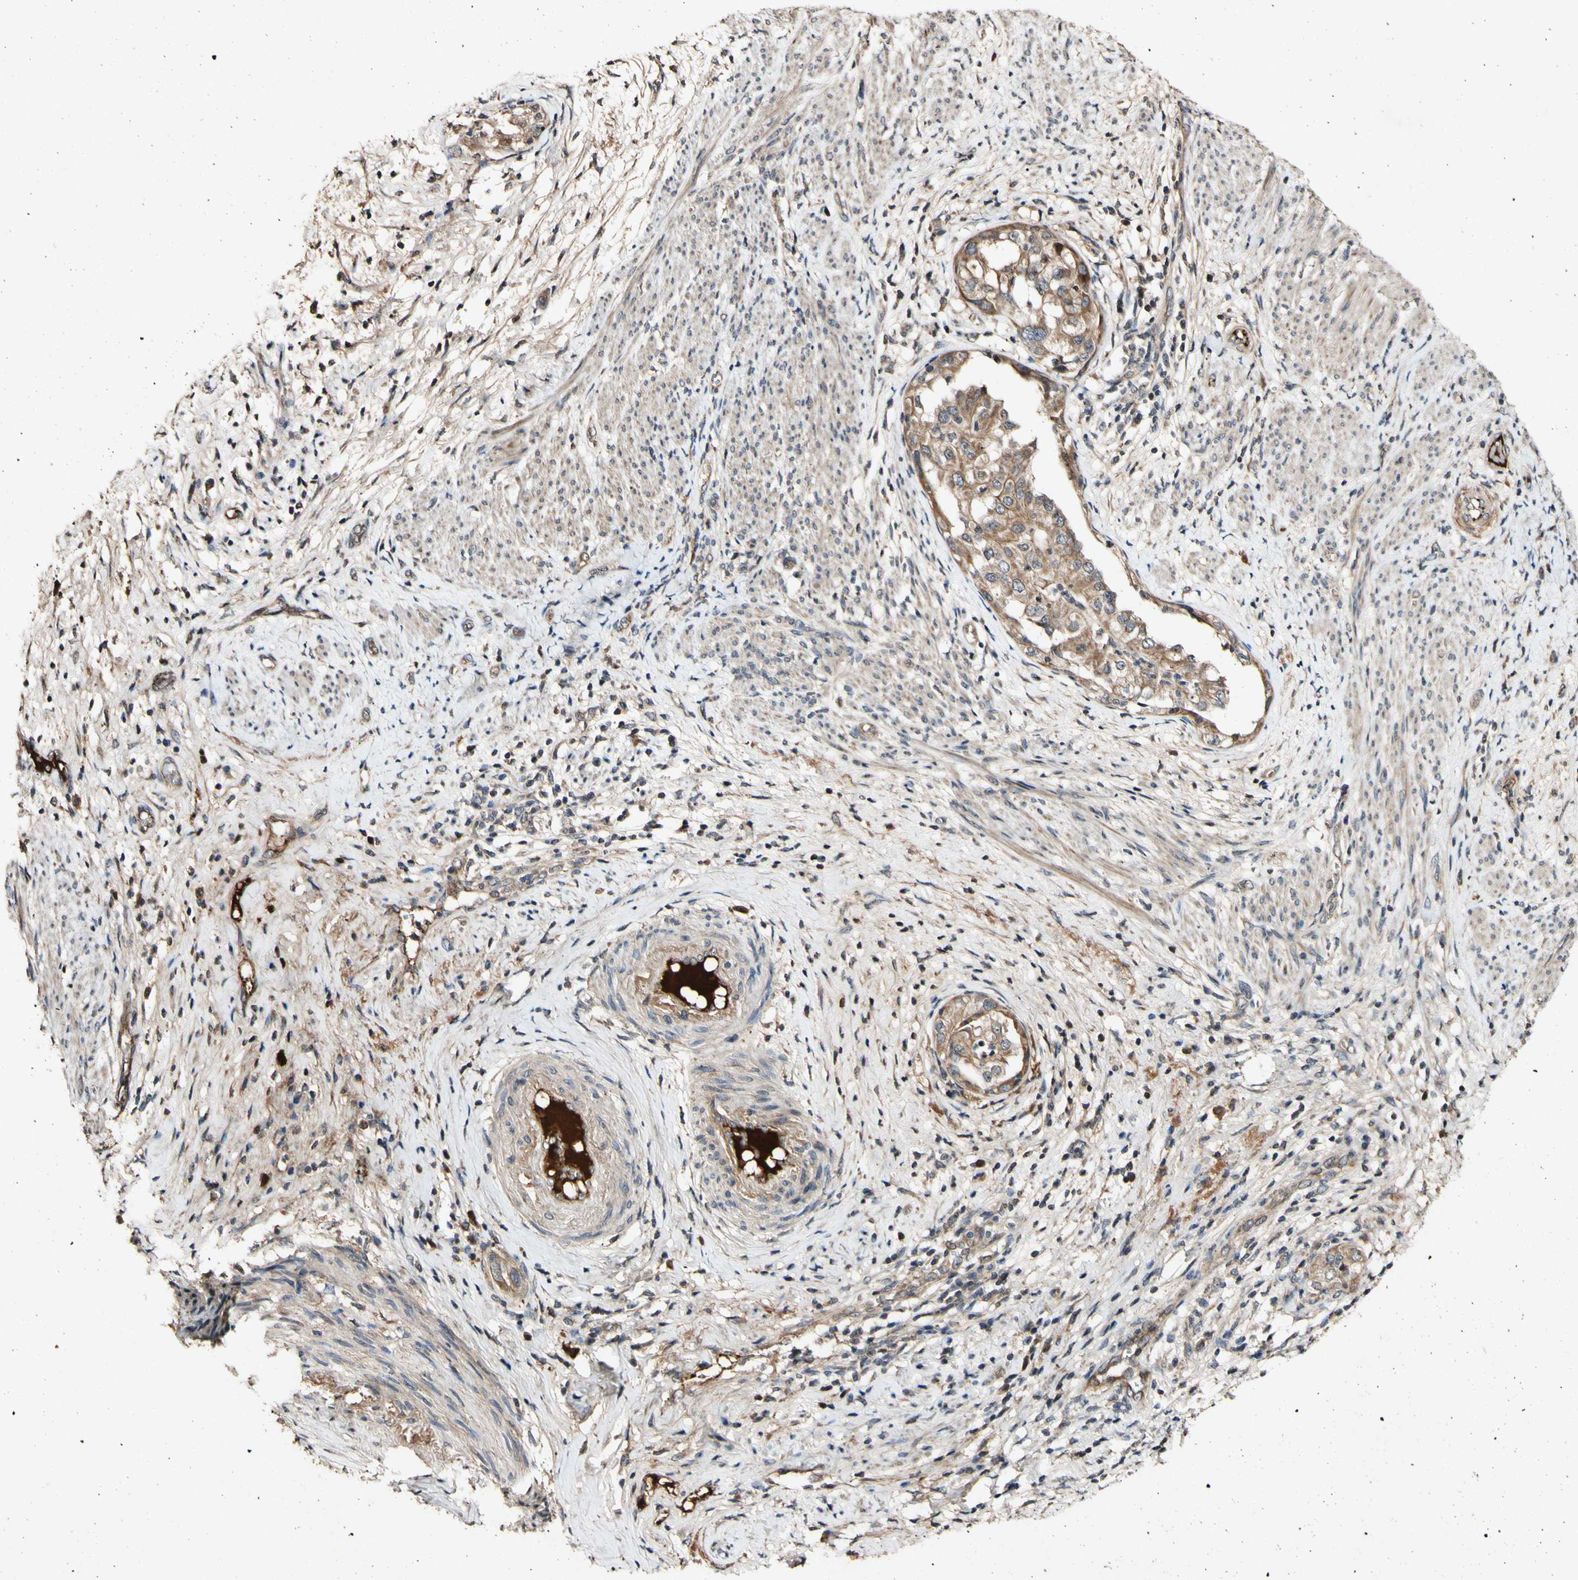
{"staining": {"intensity": "moderate", "quantity": ">75%", "location": "cytoplasmic/membranous"}, "tissue": "endometrial cancer", "cell_type": "Tumor cells", "image_type": "cancer", "snomed": [{"axis": "morphology", "description": "Adenocarcinoma, NOS"}, {"axis": "topography", "description": "Endometrium"}], "caption": "Immunohistochemical staining of human endometrial cancer demonstrates medium levels of moderate cytoplasmic/membranous protein expression in approximately >75% of tumor cells. Ihc stains the protein in brown and the nuclei are stained blue.", "gene": "PLAT", "patient": {"sex": "female", "age": 85}}